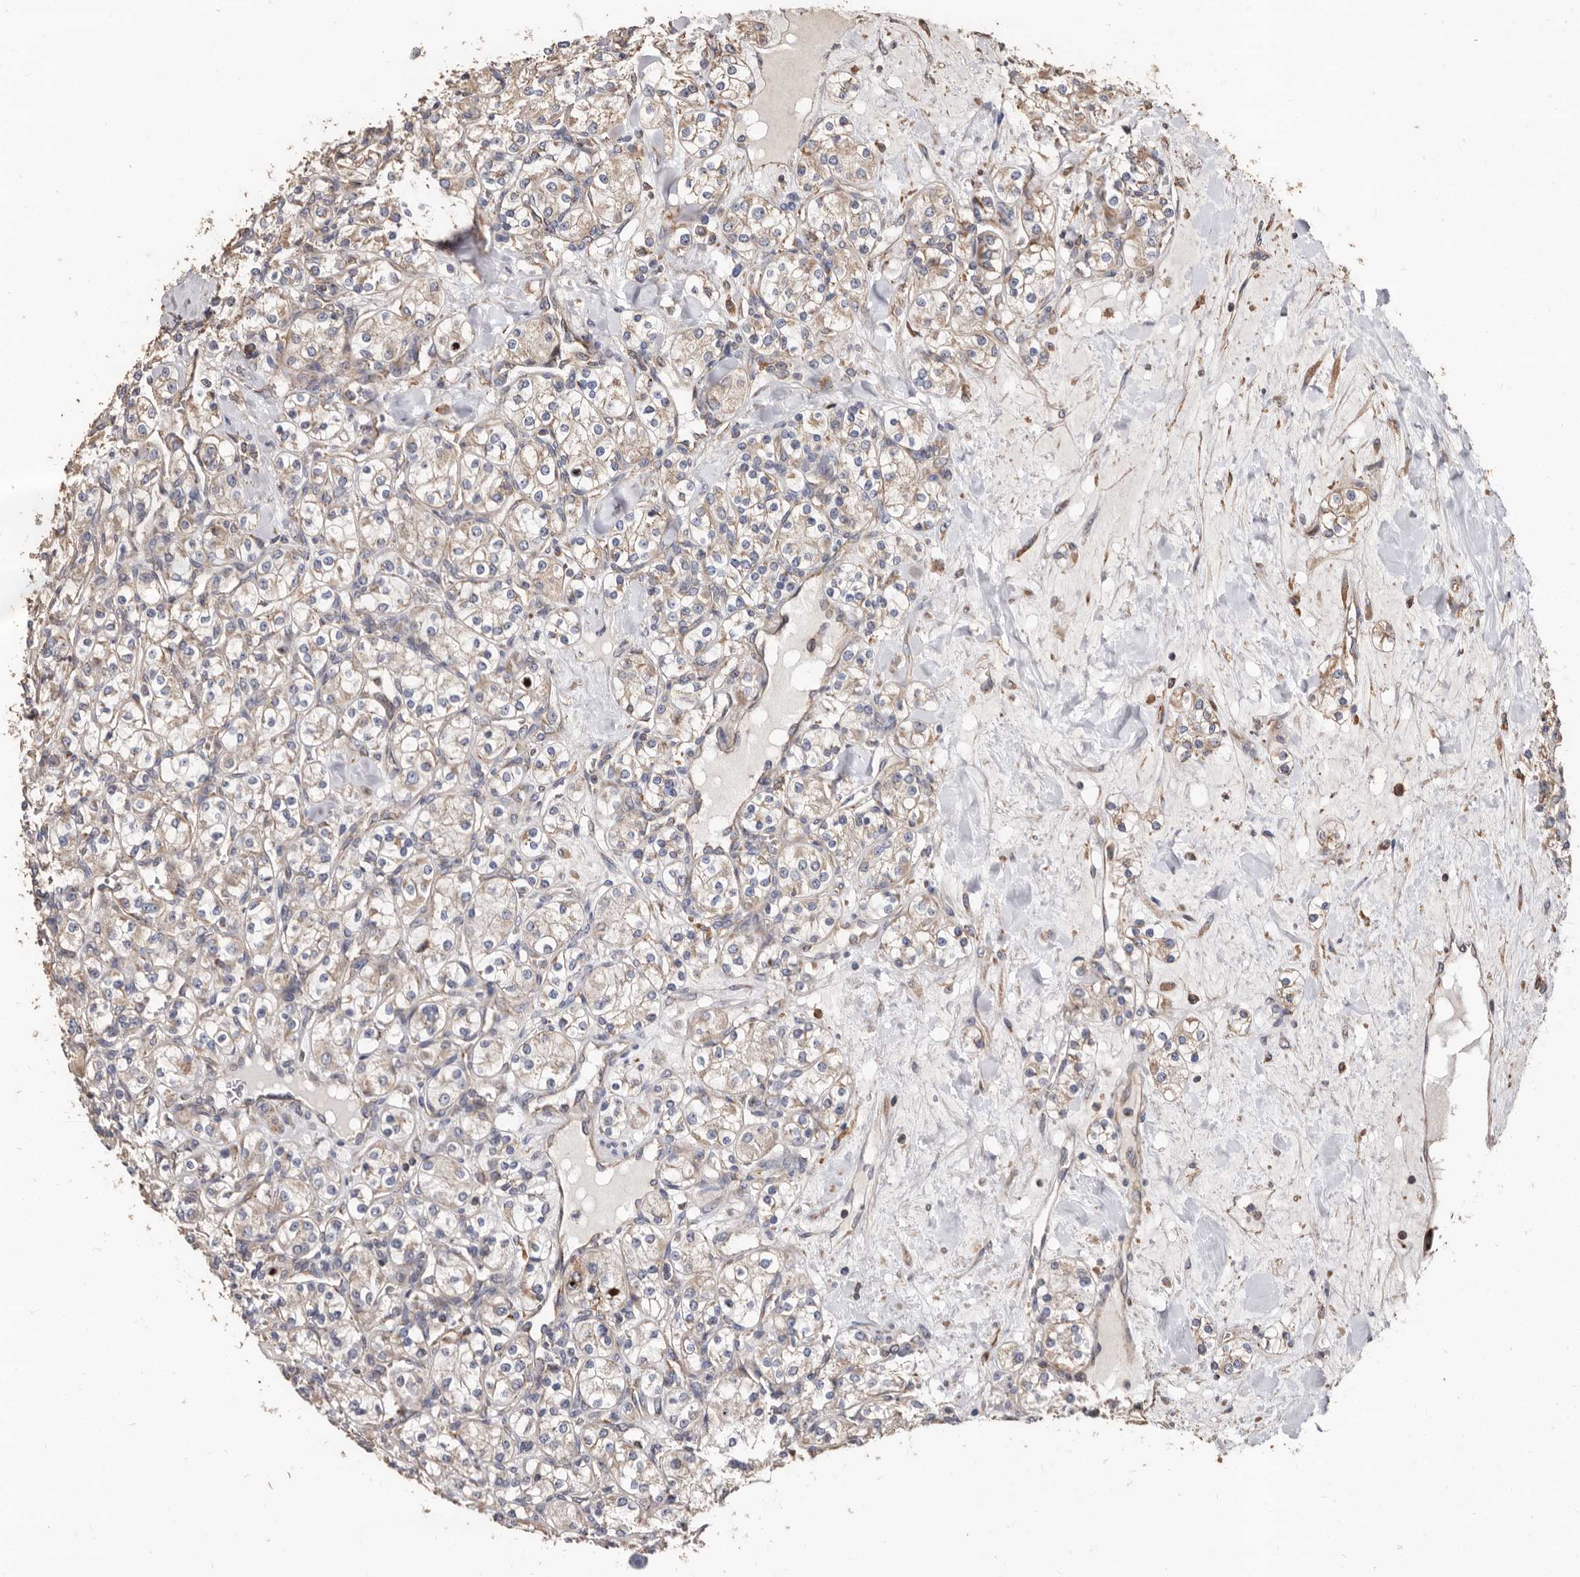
{"staining": {"intensity": "weak", "quantity": ">75%", "location": "cytoplasmic/membranous"}, "tissue": "renal cancer", "cell_type": "Tumor cells", "image_type": "cancer", "snomed": [{"axis": "morphology", "description": "Adenocarcinoma, NOS"}, {"axis": "topography", "description": "Kidney"}], "caption": "Protein staining shows weak cytoplasmic/membranous expression in approximately >75% of tumor cells in adenocarcinoma (renal).", "gene": "OSGIN2", "patient": {"sex": "male", "age": 77}}